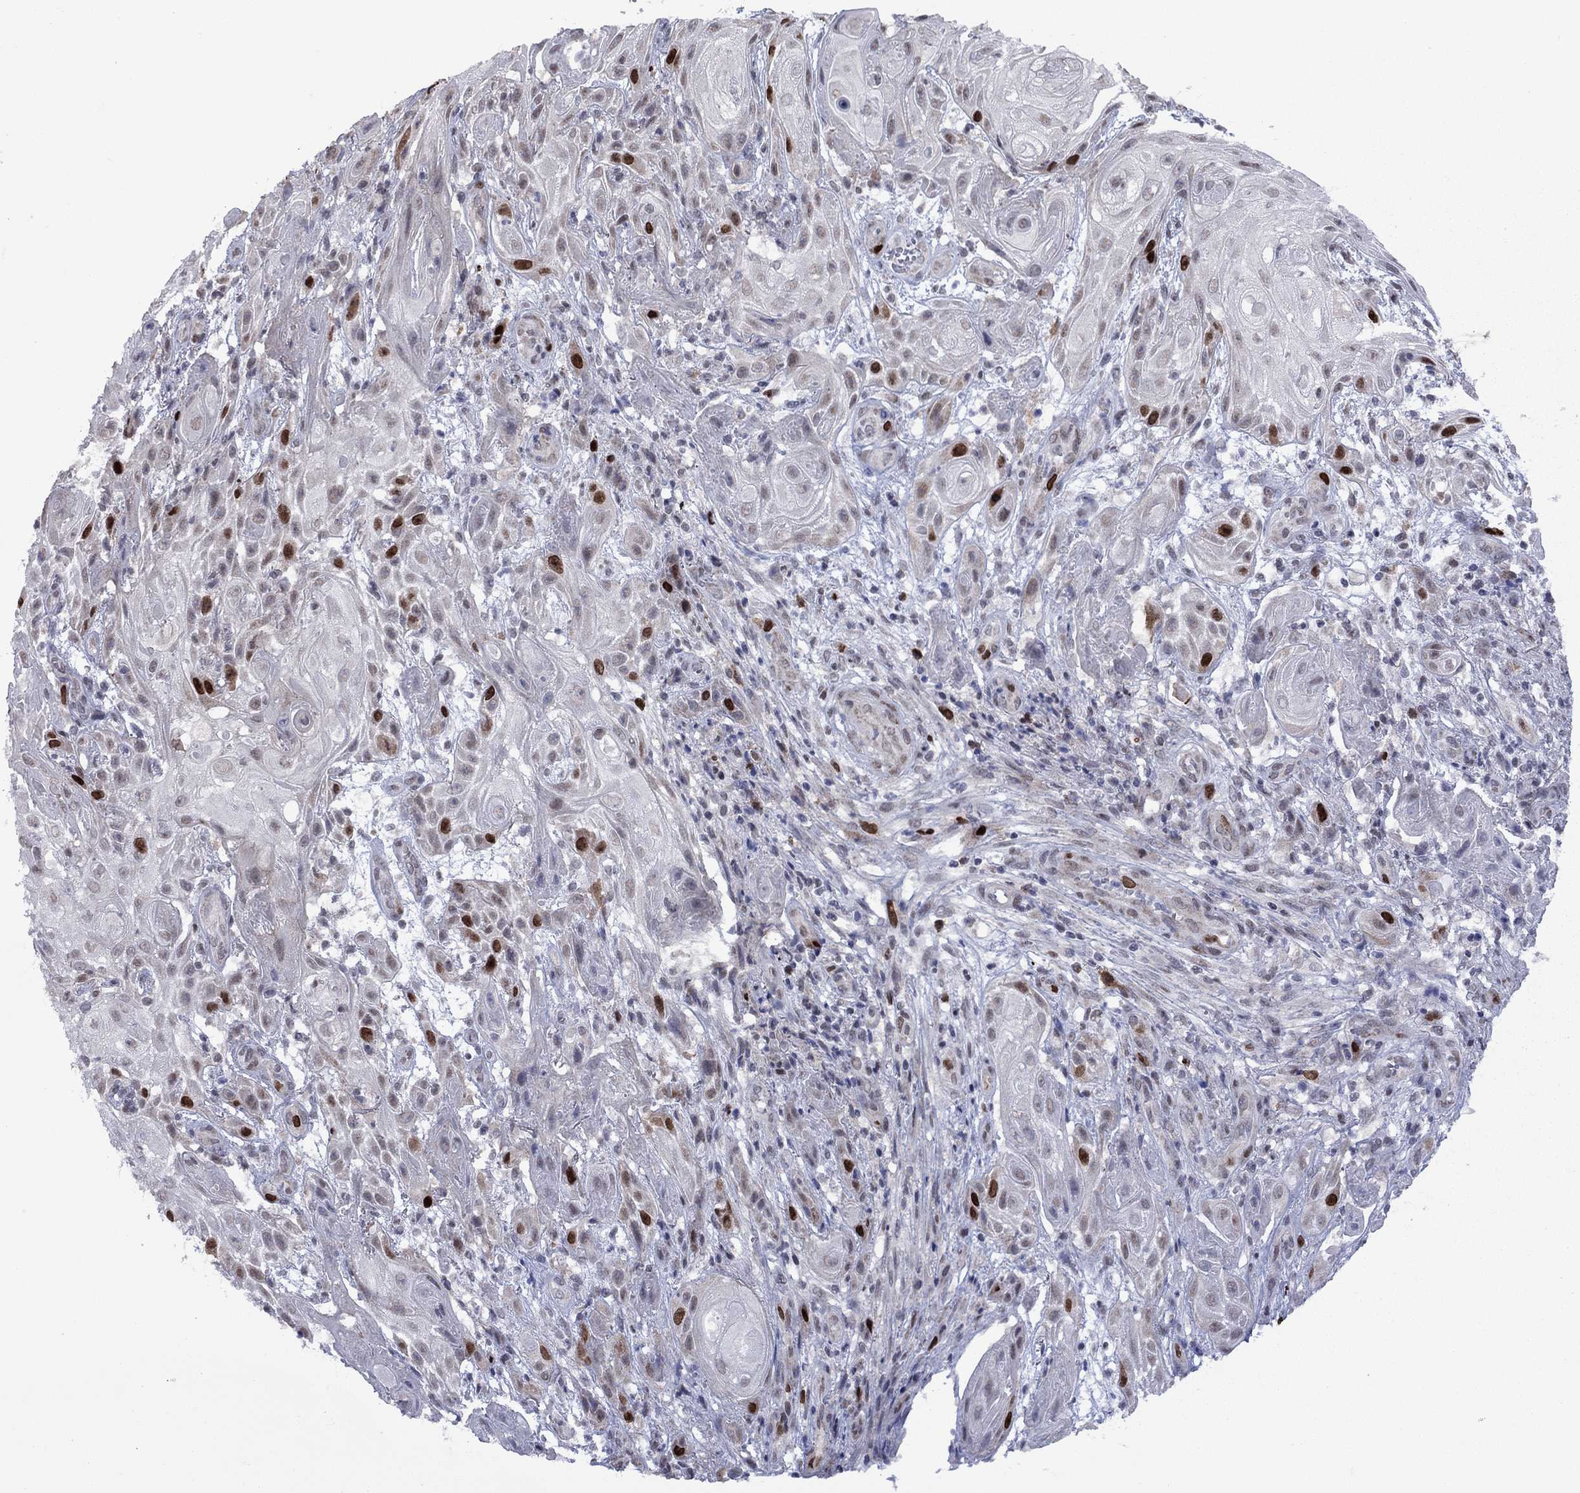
{"staining": {"intensity": "strong", "quantity": "<25%", "location": "nuclear"}, "tissue": "skin cancer", "cell_type": "Tumor cells", "image_type": "cancer", "snomed": [{"axis": "morphology", "description": "Squamous cell carcinoma, NOS"}, {"axis": "topography", "description": "Skin"}], "caption": "High-magnification brightfield microscopy of squamous cell carcinoma (skin) stained with DAB (brown) and counterstained with hematoxylin (blue). tumor cells exhibit strong nuclear staining is seen in approximately<25% of cells. (Brightfield microscopy of DAB IHC at high magnification).", "gene": "CDCA5", "patient": {"sex": "male", "age": 62}}